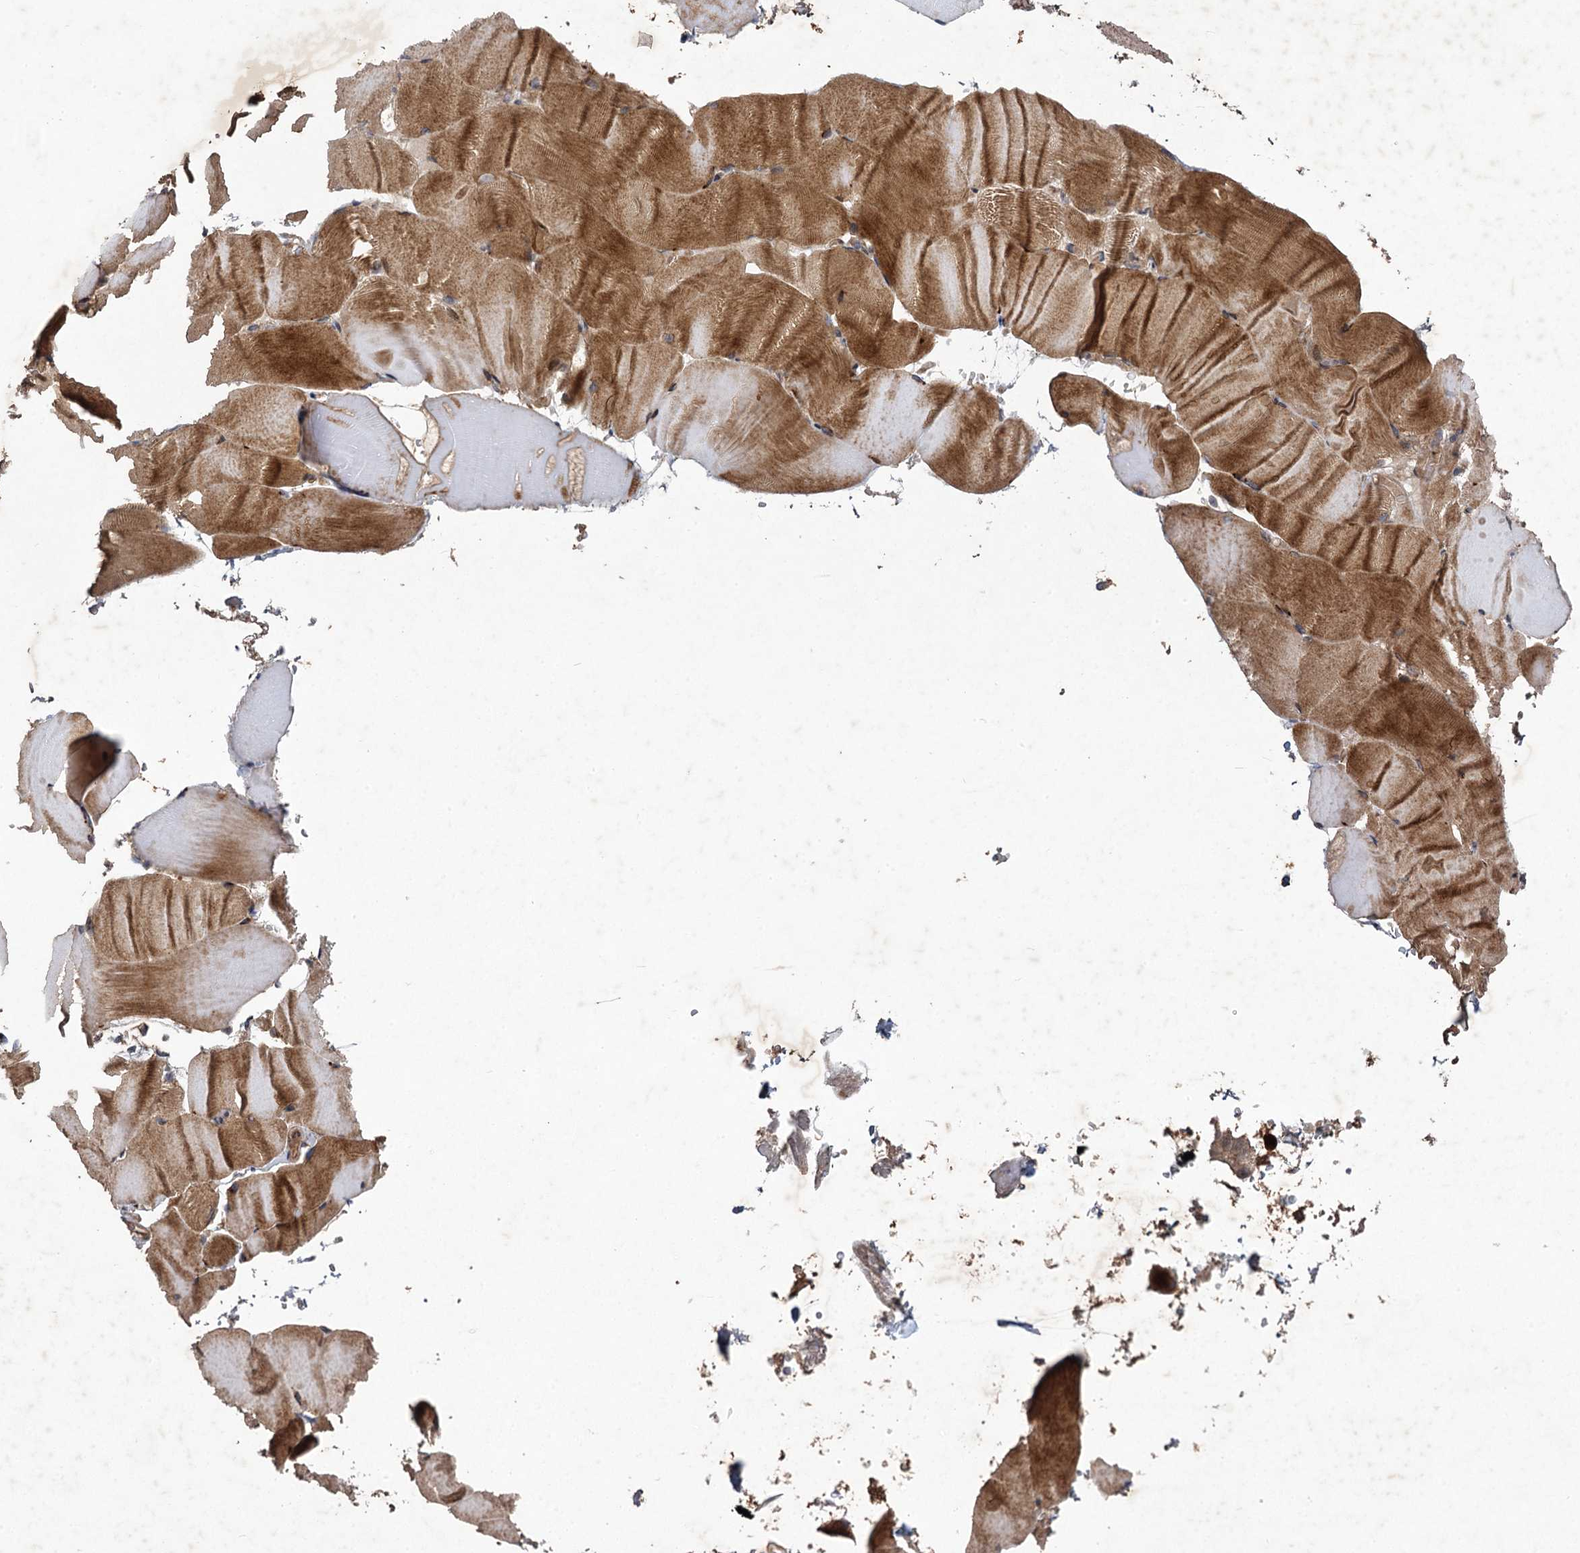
{"staining": {"intensity": "moderate", "quantity": ">75%", "location": "cytoplasmic/membranous"}, "tissue": "skeletal muscle", "cell_type": "Myocytes", "image_type": "normal", "snomed": [{"axis": "morphology", "description": "Normal tissue, NOS"}, {"axis": "topography", "description": "Skeletal muscle"}, {"axis": "topography", "description": "Parathyroid gland"}], "caption": "This micrograph exhibits immunohistochemistry (IHC) staining of unremarkable human skeletal muscle, with medium moderate cytoplasmic/membranous positivity in about >75% of myocytes.", "gene": "NUDT22", "patient": {"sex": "female", "age": 37}}